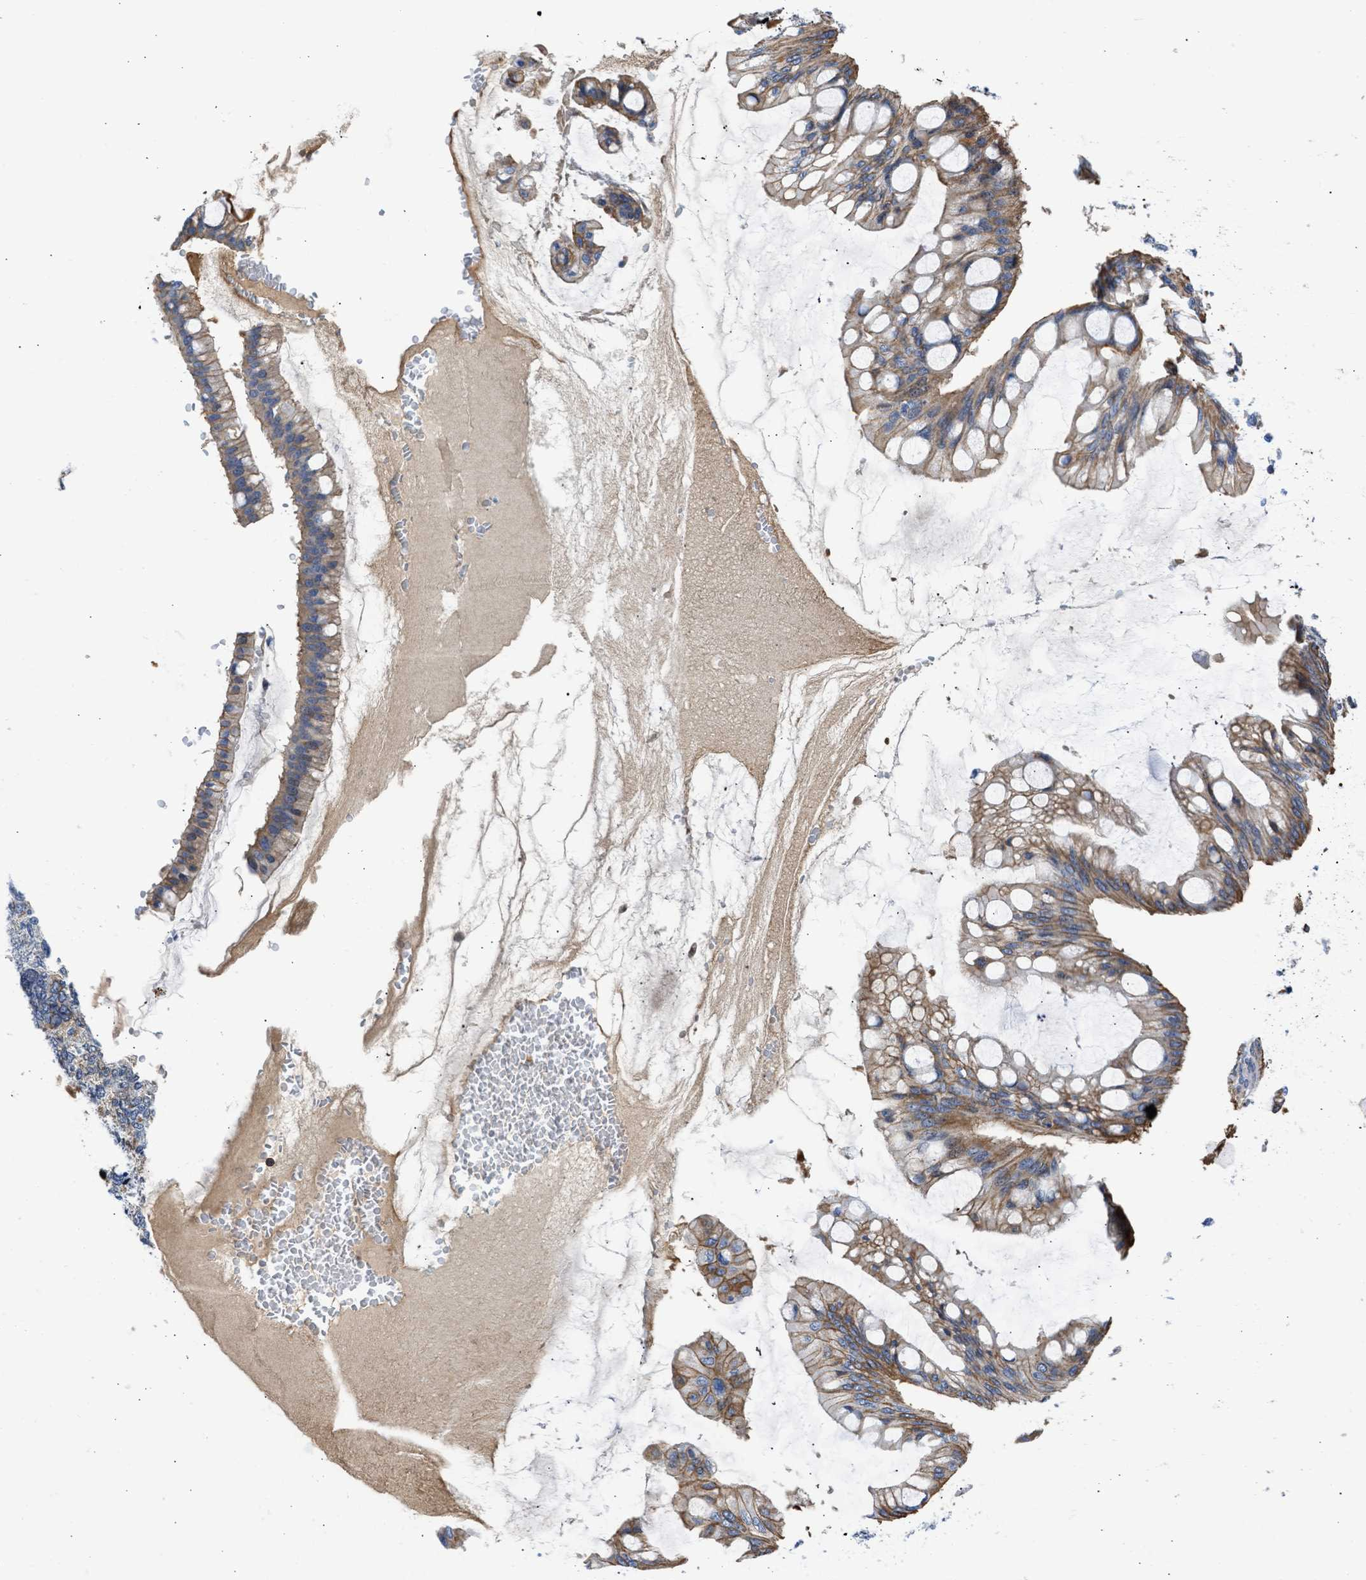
{"staining": {"intensity": "moderate", "quantity": "25%-75%", "location": "cytoplasmic/membranous"}, "tissue": "ovarian cancer", "cell_type": "Tumor cells", "image_type": "cancer", "snomed": [{"axis": "morphology", "description": "Cystadenocarcinoma, mucinous, NOS"}, {"axis": "topography", "description": "Ovary"}], "caption": "Immunohistochemistry (IHC) micrograph of neoplastic tissue: human ovarian cancer (mucinous cystadenocarcinoma) stained using IHC exhibits medium levels of moderate protein expression localized specifically in the cytoplasmic/membranous of tumor cells, appearing as a cytoplasmic/membranous brown color.", "gene": "MAS1L", "patient": {"sex": "female", "age": 73}}